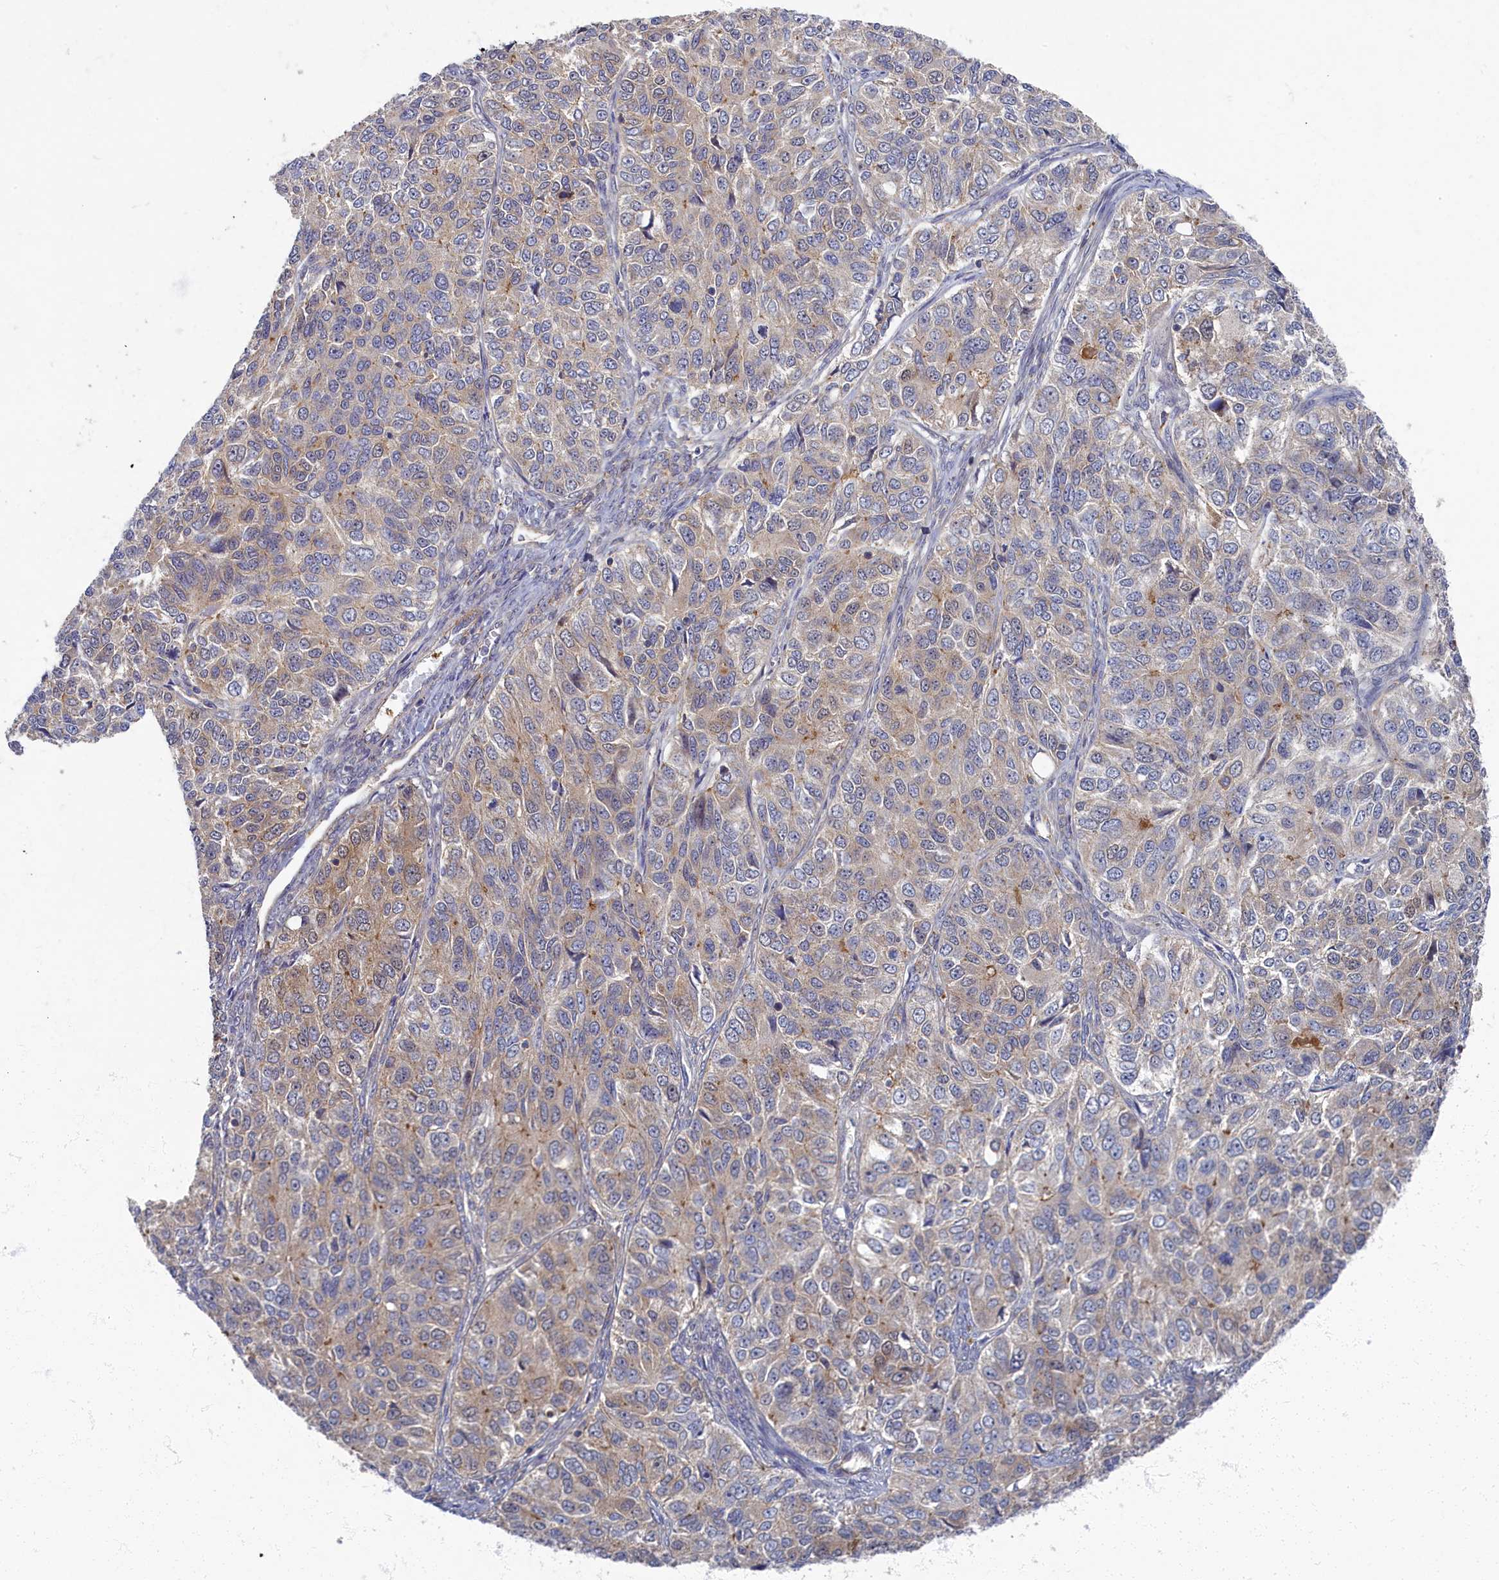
{"staining": {"intensity": "weak", "quantity": "25%-75%", "location": "cytoplasmic/membranous"}, "tissue": "ovarian cancer", "cell_type": "Tumor cells", "image_type": "cancer", "snomed": [{"axis": "morphology", "description": "Carcinoma, endometroid"}, {"axis": "topography", "description": "Ovary"}], "caption": "This is a photomicrograph of IHC staining of ovarian endometroid carcinoma, which shows weak expression in the cytoplasmic/membranous of tumor cells.", "gene": "PSMG2", "patient": {"sex": "female", "age": 51}}